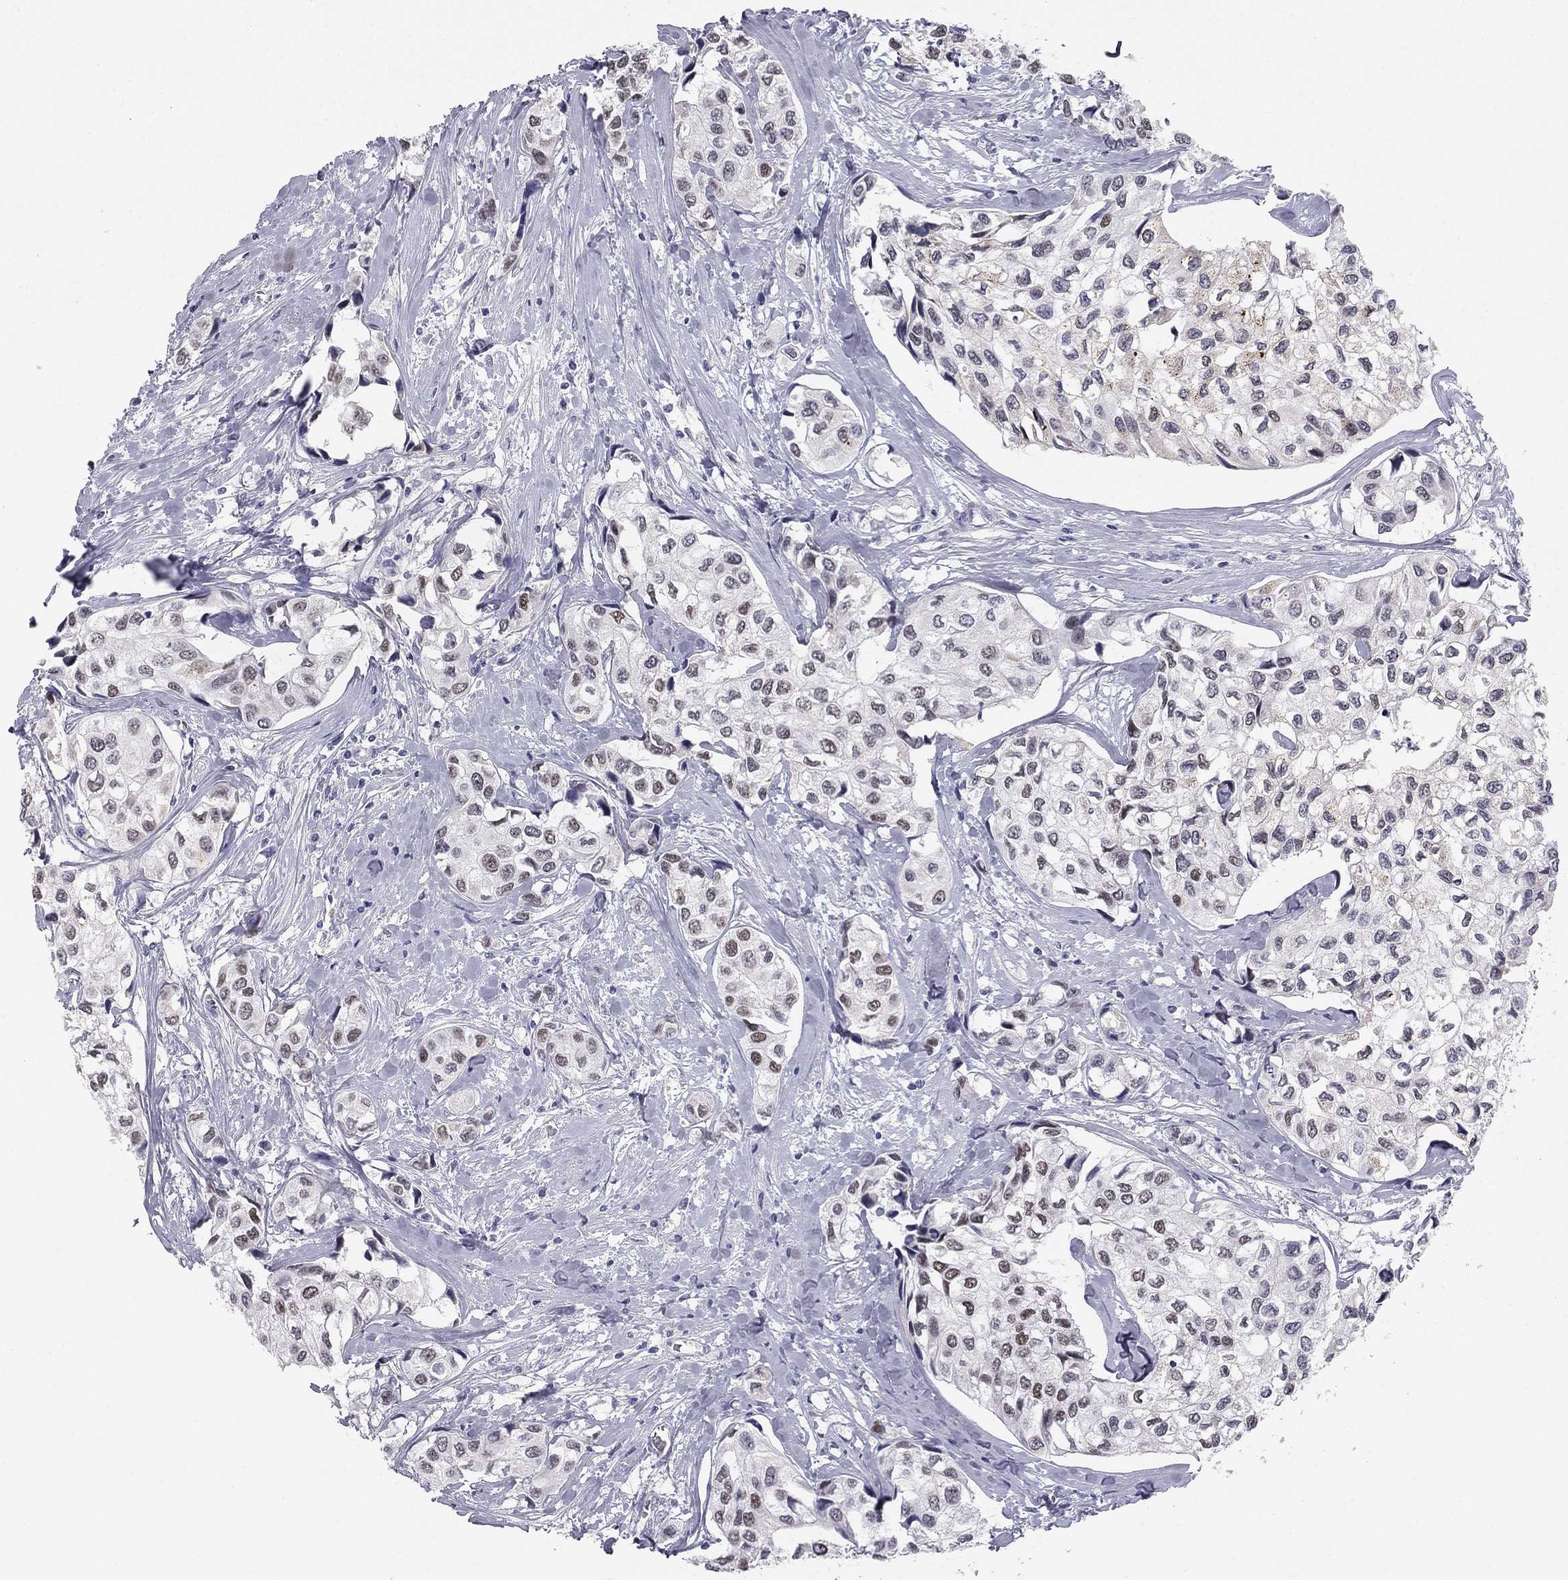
{"staining": {"intensity": "moderate", "quantity": "<25%", "location": "nuclear"}, "tissue": "urothelial cancer", "cell_type": "Tumor cells", "image_type": "cancer", "snomed": [{"axis": "morphology", "description": "Urothelial carcinoma, High grade"}, {"axis": "topography", "description": "Urinary bladder"}], "caption": "Protein staining reveals moderate nuclear expression in approximately <25% of tumor cells in urothelial carcinoma (high-grade). (Brightfield microscopy of DAB IHC at high magnification).", "gene": "TFAP2B", "patient": {"sex": "male", "age": 73}}